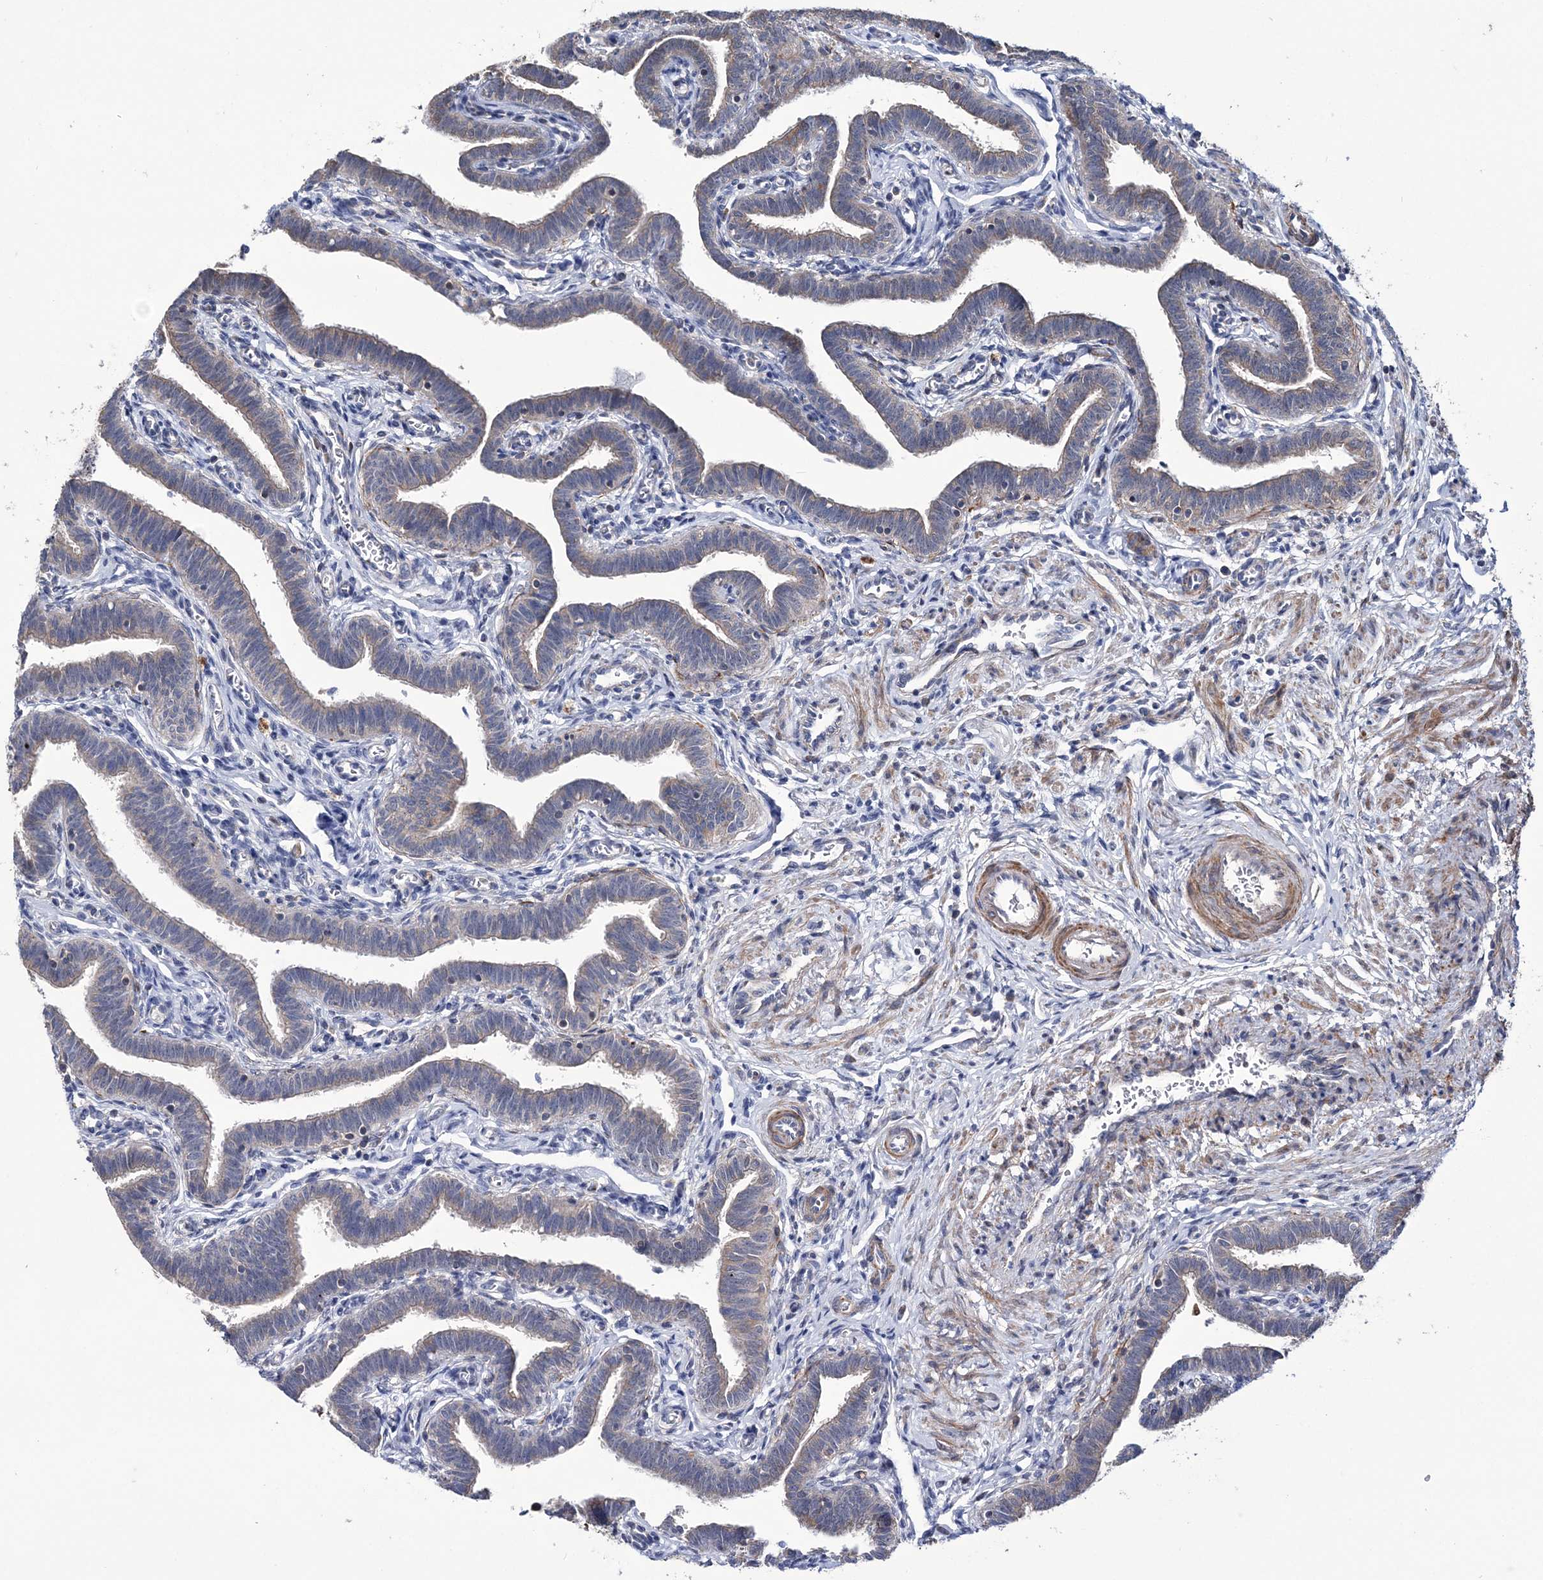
{"staining": {"intensity": "moderate", "quantity": "25%-75%", "location": "cytoplasmic/membranous"}, "tissue": "fallopian tube", "cell_type": "Glandular cells", "image_type": "normal", "snomed": [{"axis": "morphology", "description": "Normal tissue, NOS"}, {"axis": "topography", "description": "Fallopian tube"}], "caption": "An immunohistochemistry (IHC) micrograph of normal tissue is shown. Protein staining in brown labels moderate cytoplasmic/membranous positivity in fallopian tube within glandular cells.", "gene": "PPP2R2B", "patient": {"sex": "female", "age": 36}}